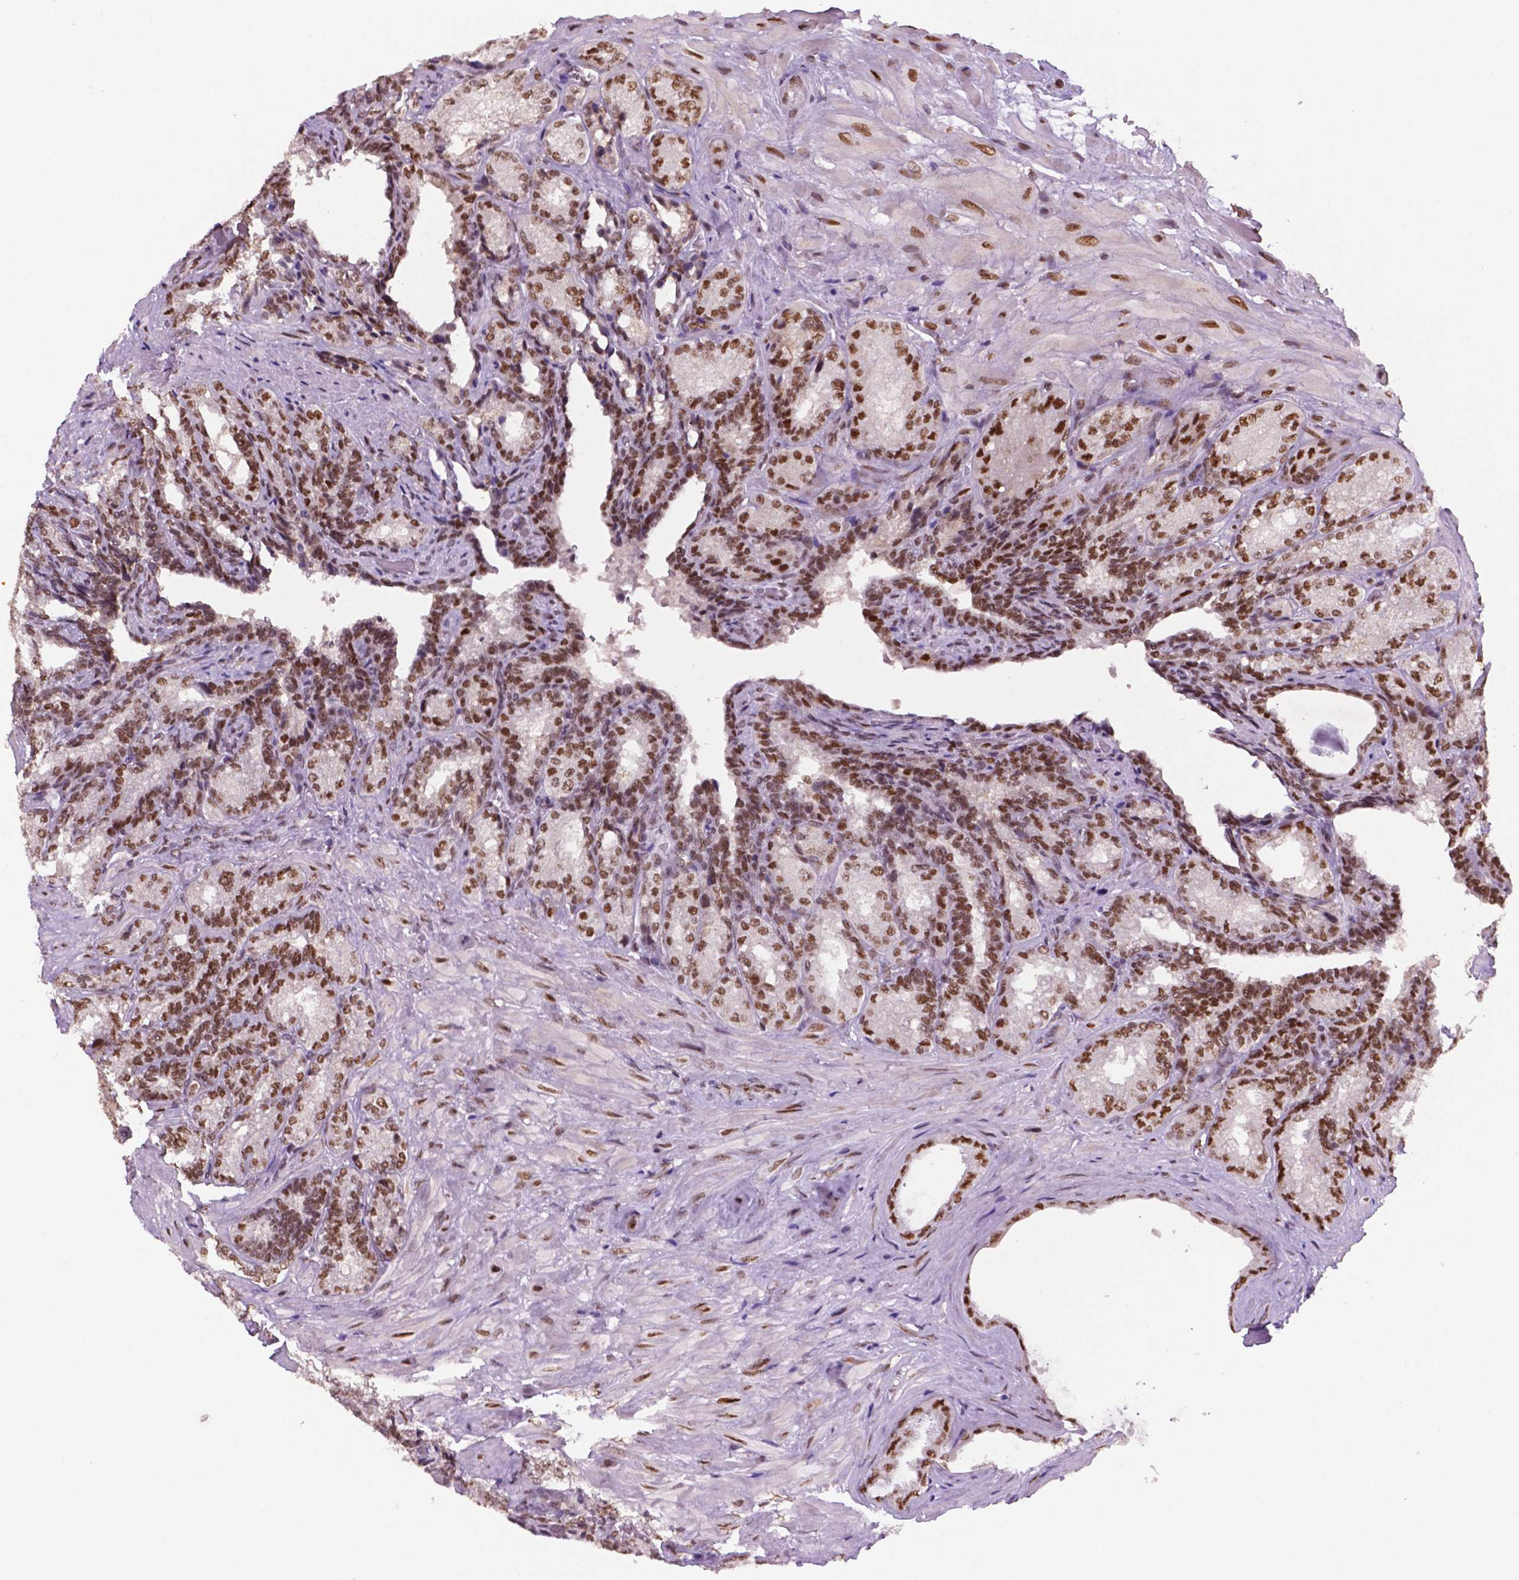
{"staining": {"intensity": "moderate", "quantity": "25%-75%", "location": "nuclear"}, "tissue": "seminal vesicle", "cell_type": "Glandular cells", "image_type": "normal", "snomed": [{"axis": "morphology", "description": "Normal tissue, NOS"}, {"axis": "topography", "description": "Seminal veicle"}], "caption": "IHC of benign seminal vesicle shows medium levels of moderate nuclear staining in about 25%-75% of glandular cells.", "gene": "MLH1", "patient": {"sex": "male", "age": 68}}